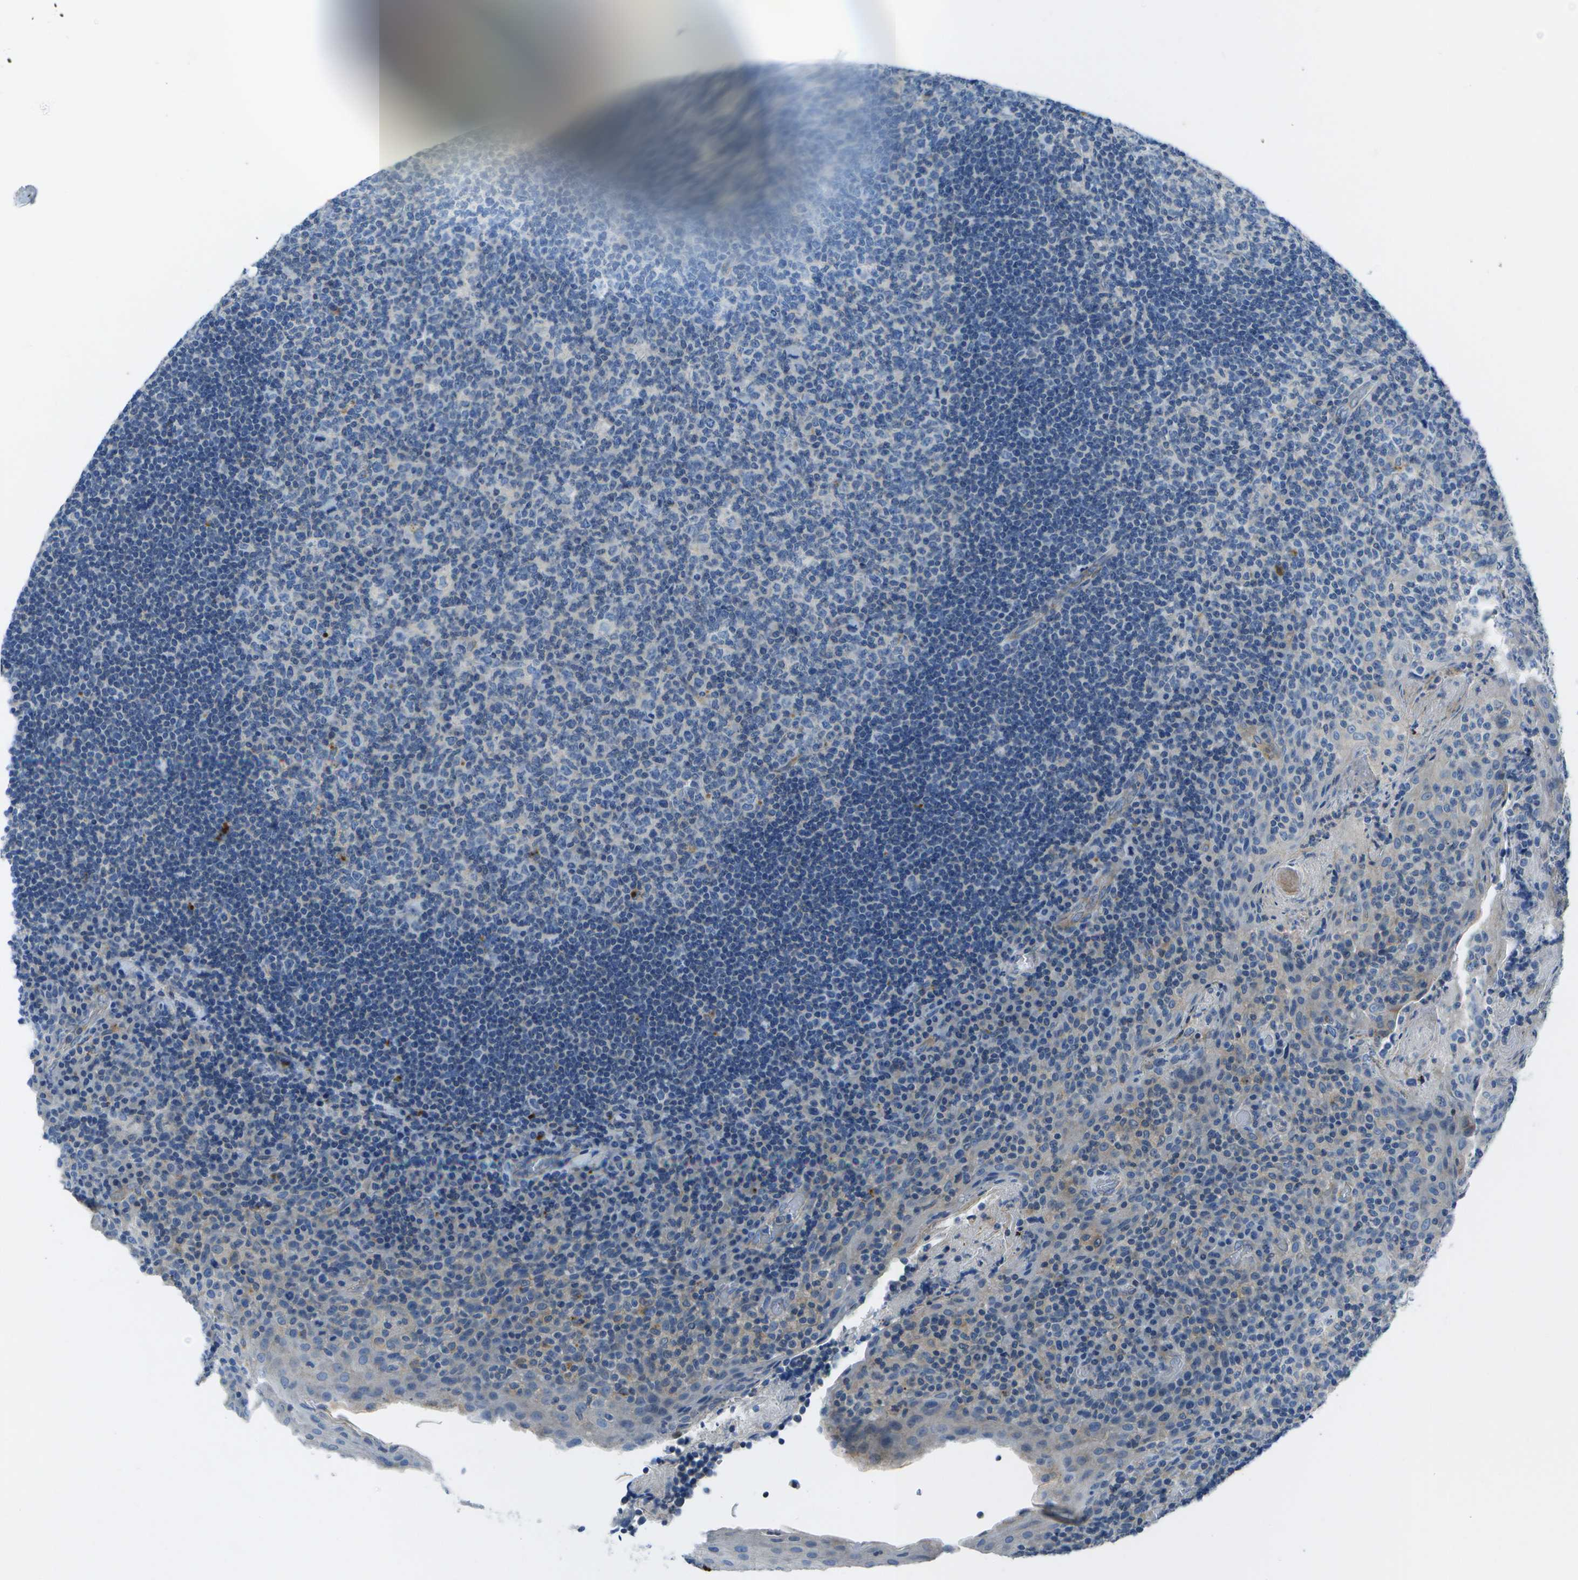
{"staining": {"intensity": "negative", "quantity": "none", "location": "none"}, "tissue": "tonsil", "cell_type": "Germinal center cells", "image_type": "normal", "snomed": [{"axis": "morphology", "description": "Normal tissue, NOS"}, {"axis": "topography", "description": "Tonsil"}], "caption": "This is a image of IHC staining of normal tonsil, which shows no positivity in germinal center cells.", "gene": "DCT", "patient": {"sex": "male", "age": 17}}